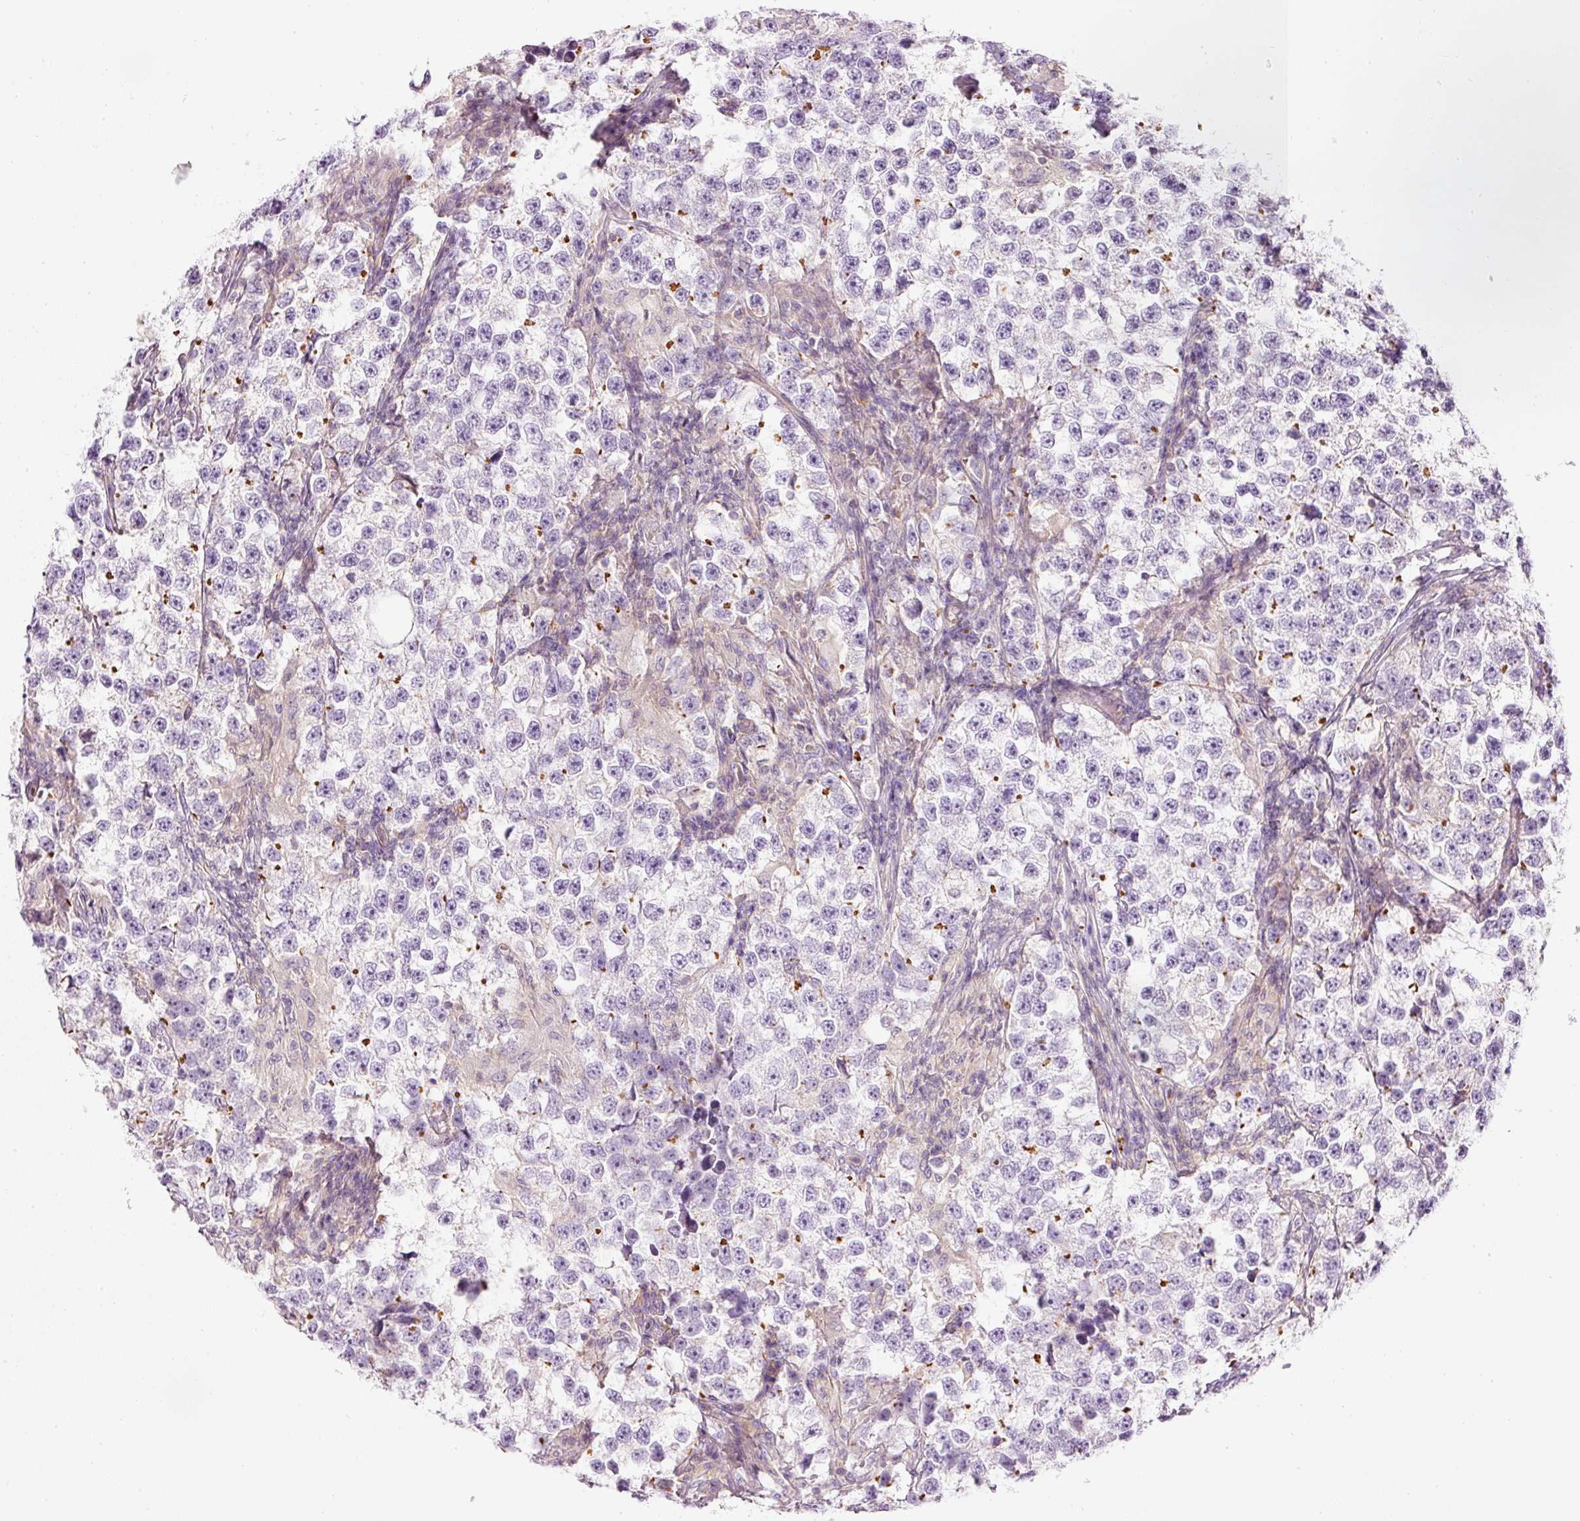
{"staining": {"intensity": "negative", "quantity": "none", "location": "none"}, "tissue": "testis cancer", "cell_type": "Tumor cells", "image_type": "cancer", "snomed": [{"axis": "morphology", "description": "Seminoma, NOS"}, {"axis": "topography", "description": "Testis"}], "caption": "Tumor cells show no significant positivity in testis seminoma. (DAB (3,3'-diaminobenzidine) immunohistochemistry with hematoxylin counter stain).", "gene": "MAP3K3", "patient": {"sex": "male", "age": 46}}